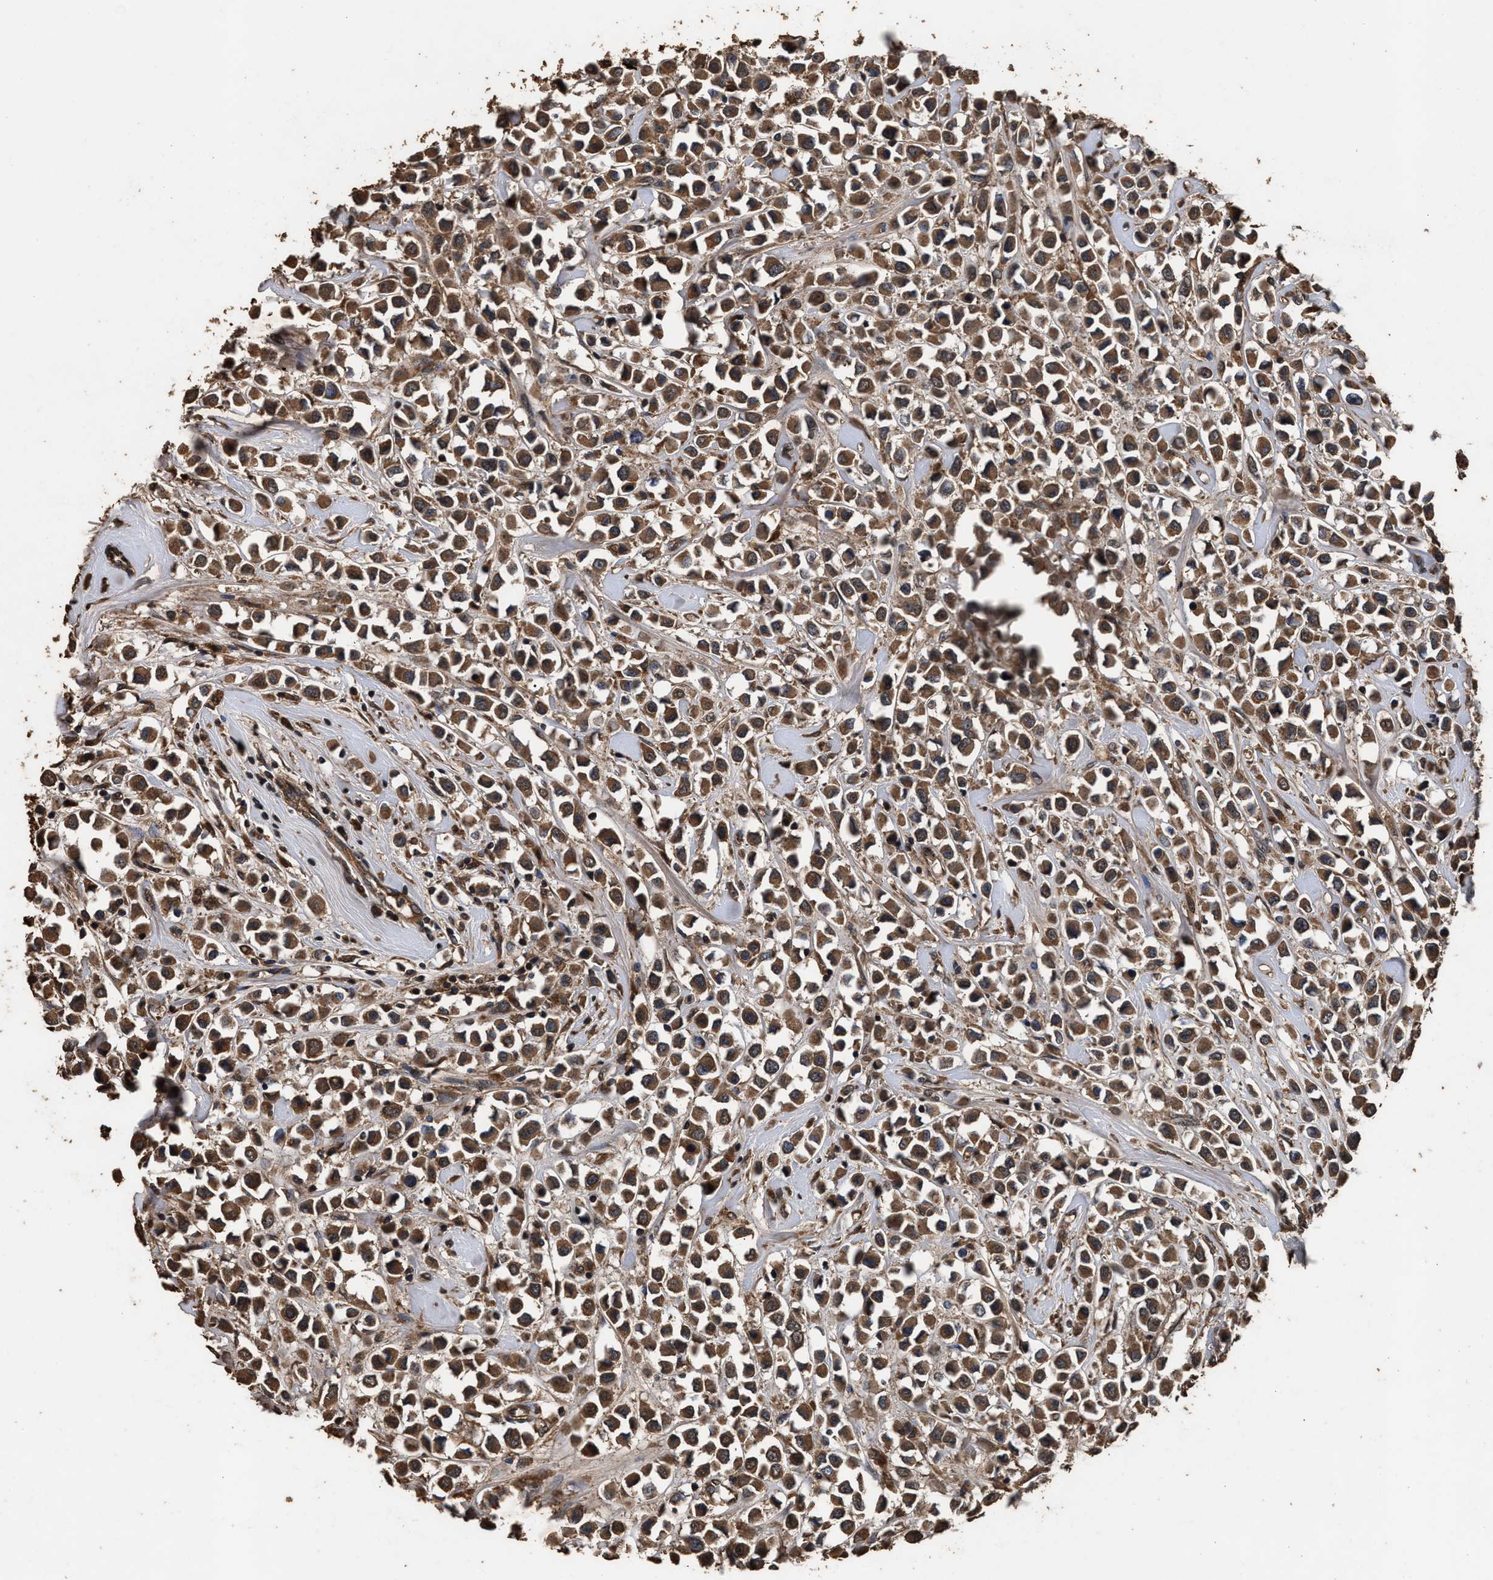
{"staining": {"intensity": "moderate", "quantity": ">75%", "location": "cytoplasmic/membranous"}, "tissue": "breast cancer", "cell_type": "Tumor cells", "image_type": "cancer", "snomed": [{"axis": "morphology", "description": "Duct carcinoma"}, {"axis": "topography", "description": "Breast"}], "caption": "This image demonstrates intraductal carcinoma (breast) stained with immunohistochemistry (IHC) to label a protein in brown. The cytoplasmic/membranous of tumor cells show moderate positivity for the protein. Nuclei are counter-stained blue.", "gene": "KYAT1", "patient": {"sex": "female", "age": 61}}